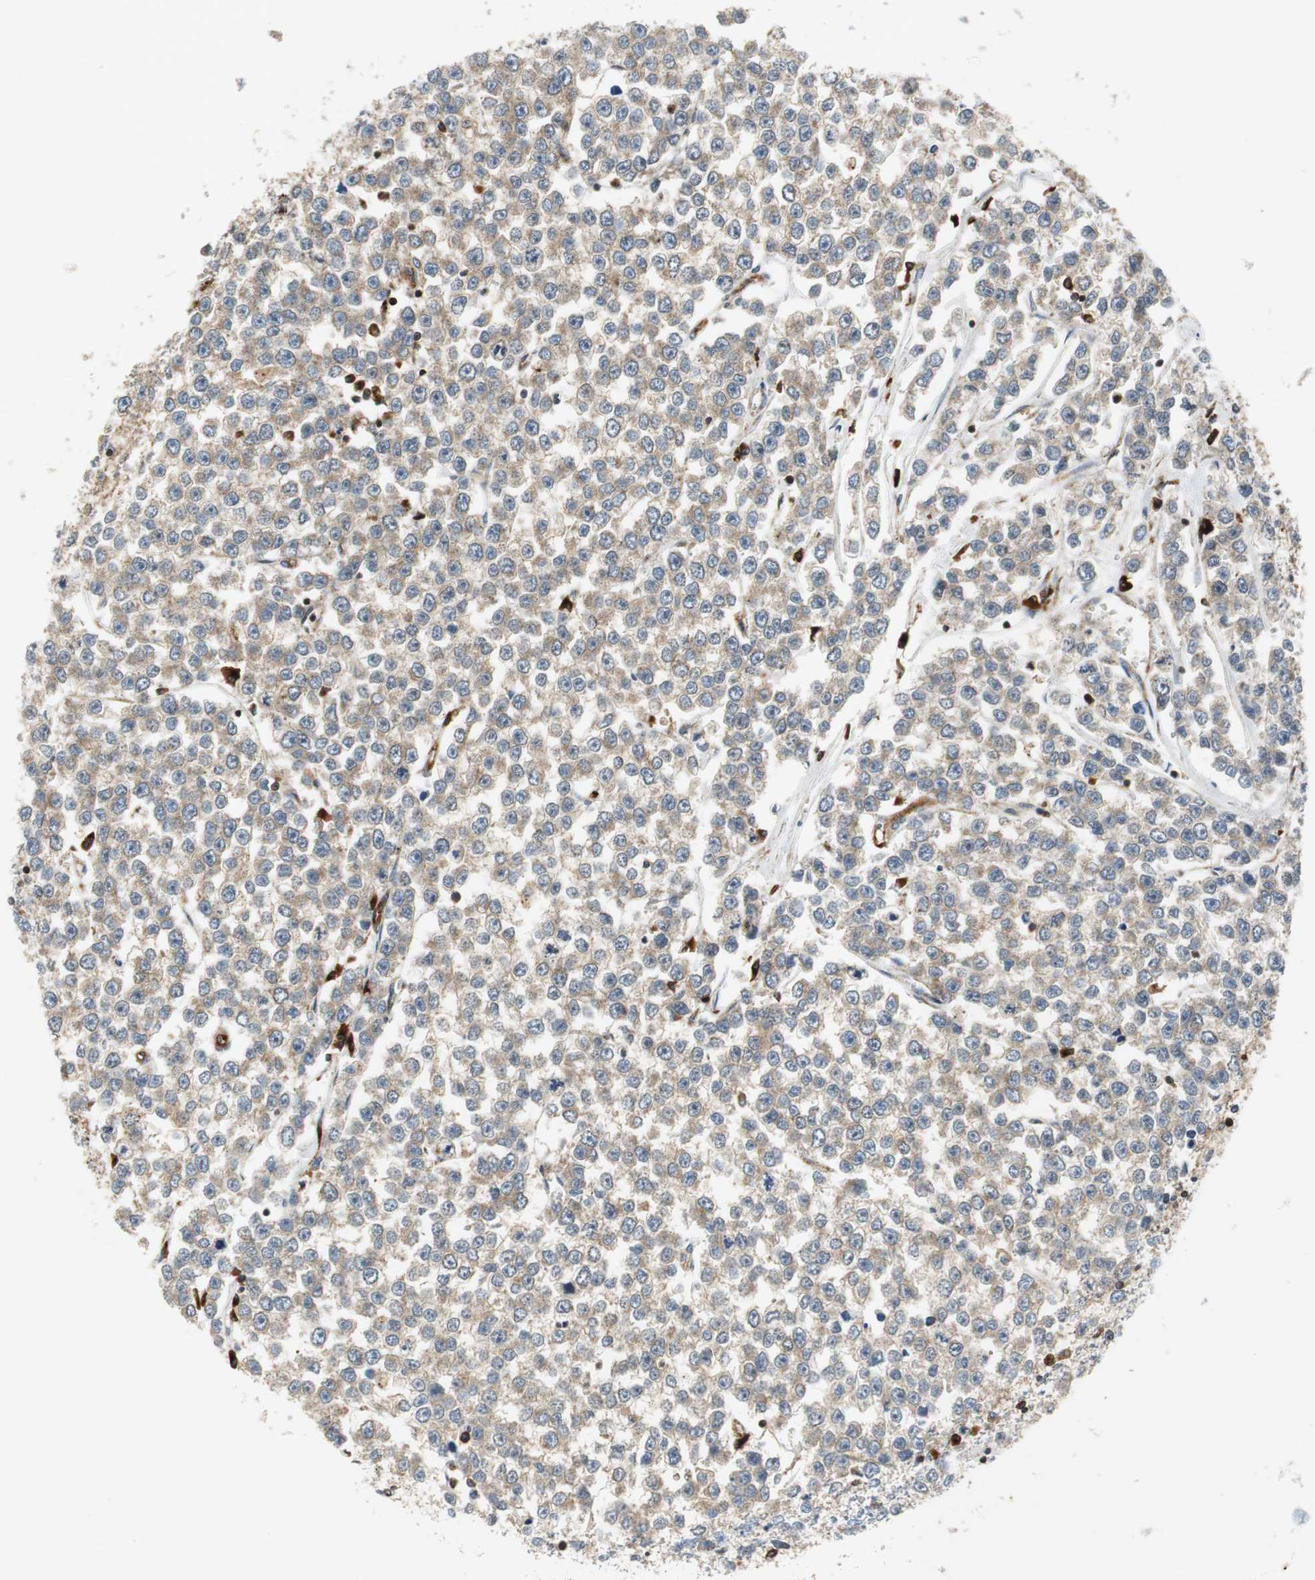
{"staining": {"intensity": "strong", "quantity": ">75%", "location": "cytoplasmic/membranous"}, "tissue": "testis cancer", "cell_type": "Tumor cells", "image_type": "cancer", "snomed": [{"axis": "morphology", "description": "Seminoma, NOS"}, {"axis": "morphology", "description": "Carcinoma, Embryonal, NOS"}, {"axis": "topography", "description": "Testis"}], "caption": "Embryonal carcinoma (testis) stained with a brown dye displays strong cytoplasmic/membranous positive expression in about >75% of tumor cells.", "gene": "TUBA4A", "patient": {"sex": "male", "age": 52}}